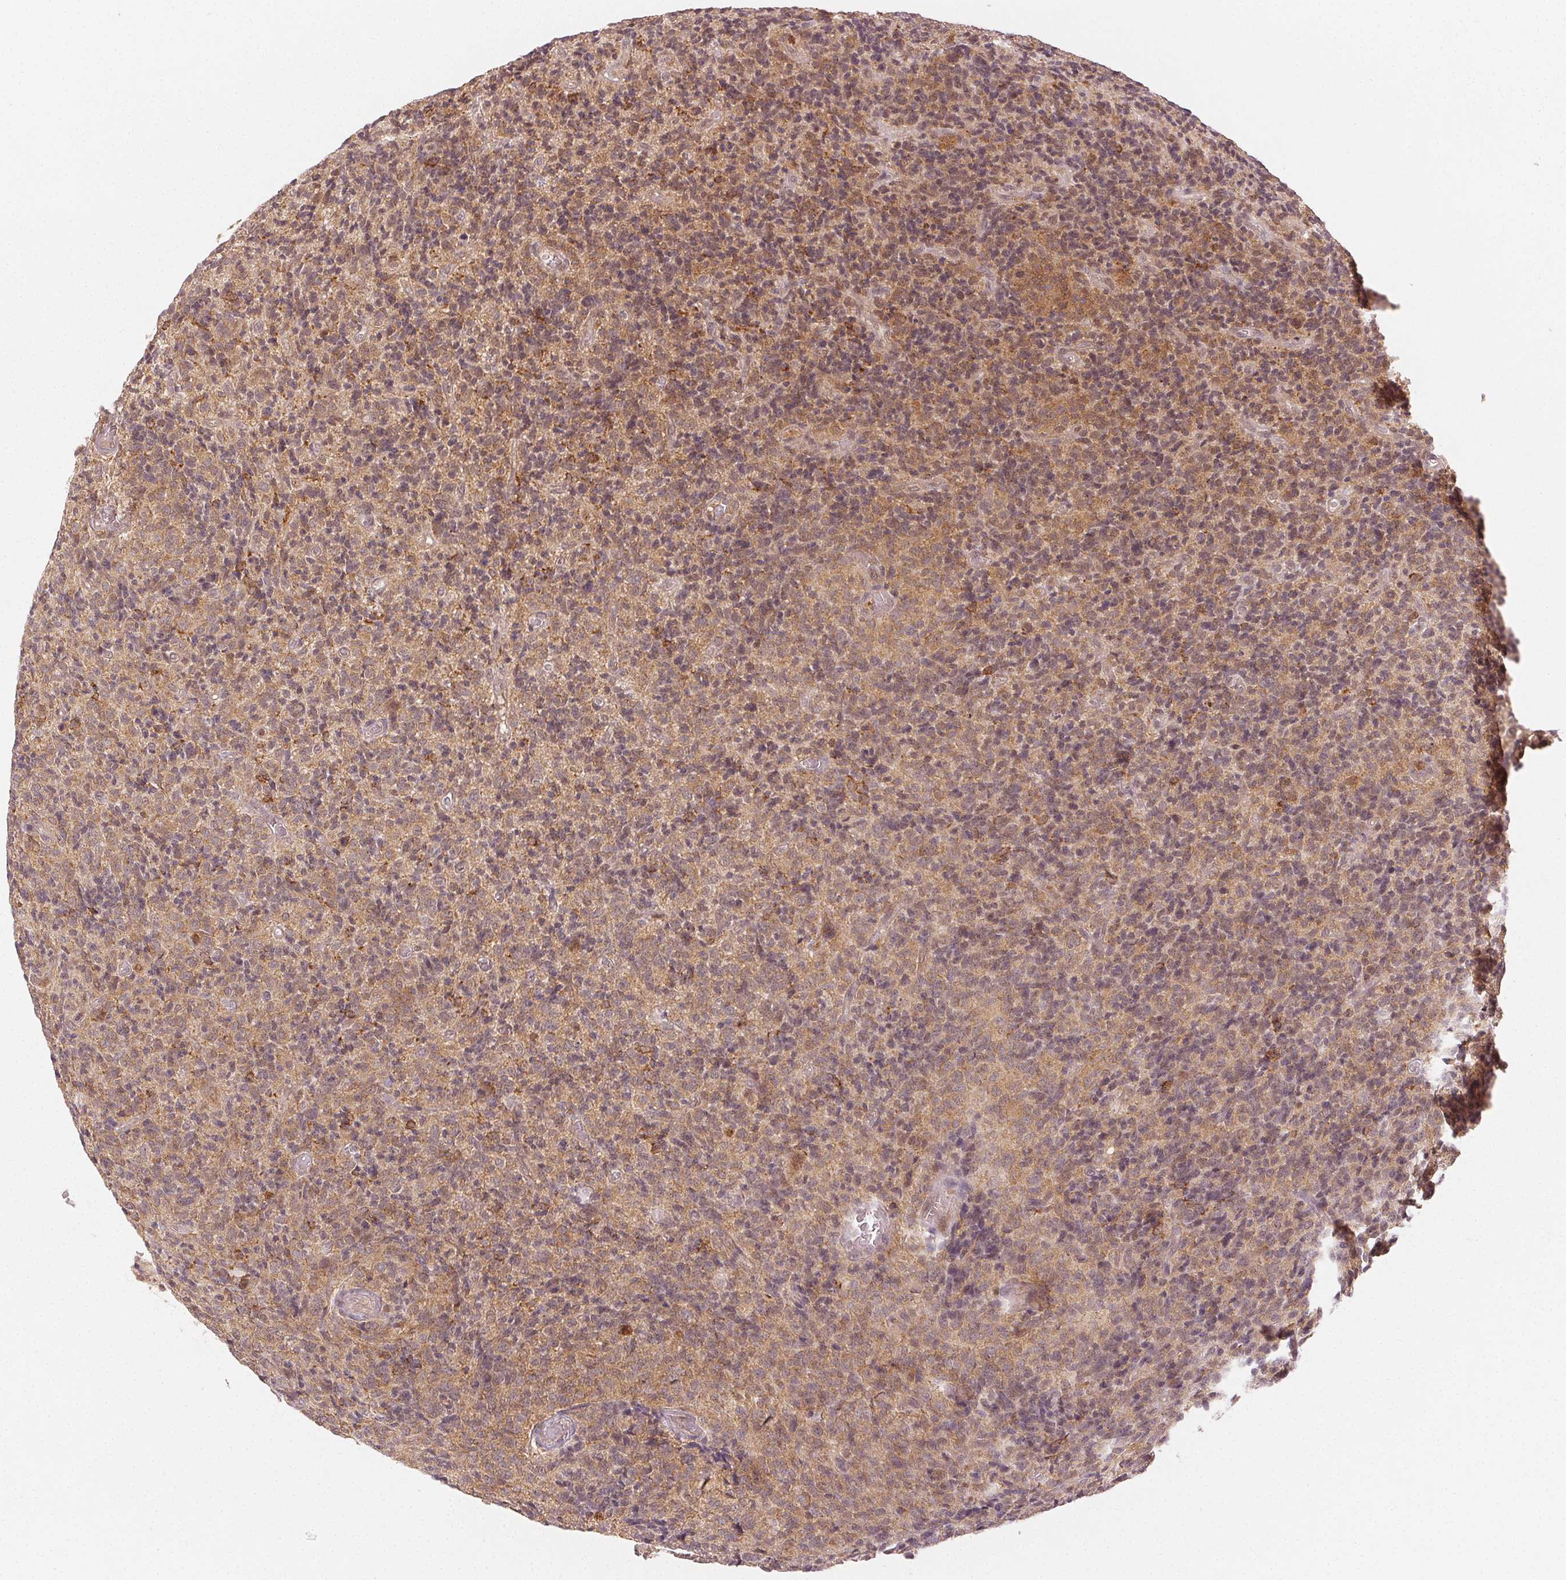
{"staining": {"intensity": "weak", "quantity": ">75%", "location": "cytoplasmic/membranous,nuclear"}, "tissue": "glioma", "cell_type": "Tumor cells", "image_type": "cancer", "snomed": [{"axis": "morphology", "description": "Glioma, malignant, High grade"}, {"axis": "topography", "description": "Brain"}], "caption": "Protein staining by IHC reveals weak cytoplasmic/membranous and nuclear staining in approximately >75% of tumor cells in glioma.", "gene": "MAPK14", "patient": {"sex": "male", "age": 76}}